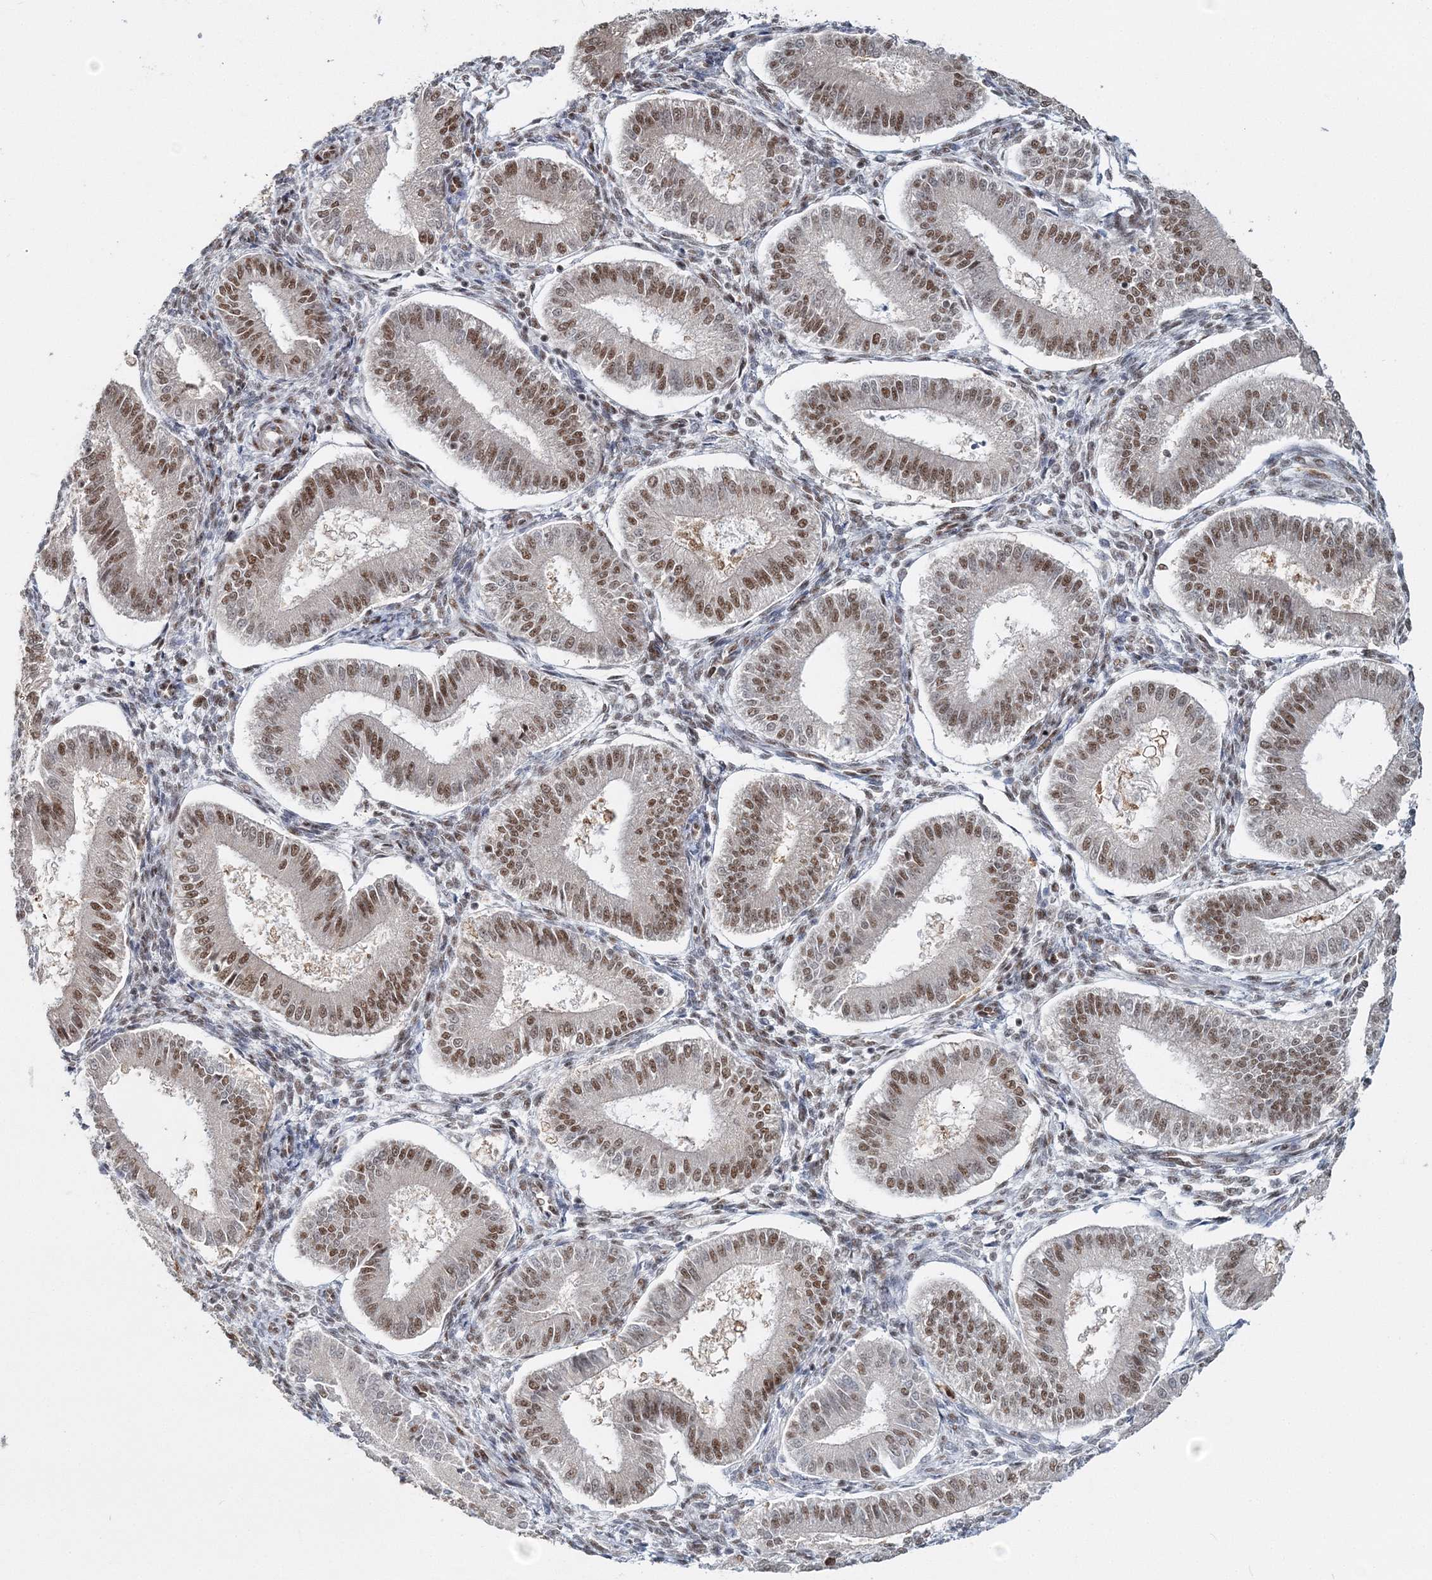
{"staining": {"intensity": "moderate", "quantity": ">75%", "location": "nuclear"}, "tissue": "endometrium", "cell_type": "Cells in endometrial stroma", "image_type": "normal", "snomed": [{"axis": "morphology", "description": "Normal tissue, NOS"}, {"axis": "topography", "description": "Endometrium"}], "caption": "Cells in endometrial stroma demonstrate moderate nuclear positivity in about >75% of cells in normal endometrium.", "gene": "ENSG00000290315", "patient": {"sex": "female", "age": 39}}